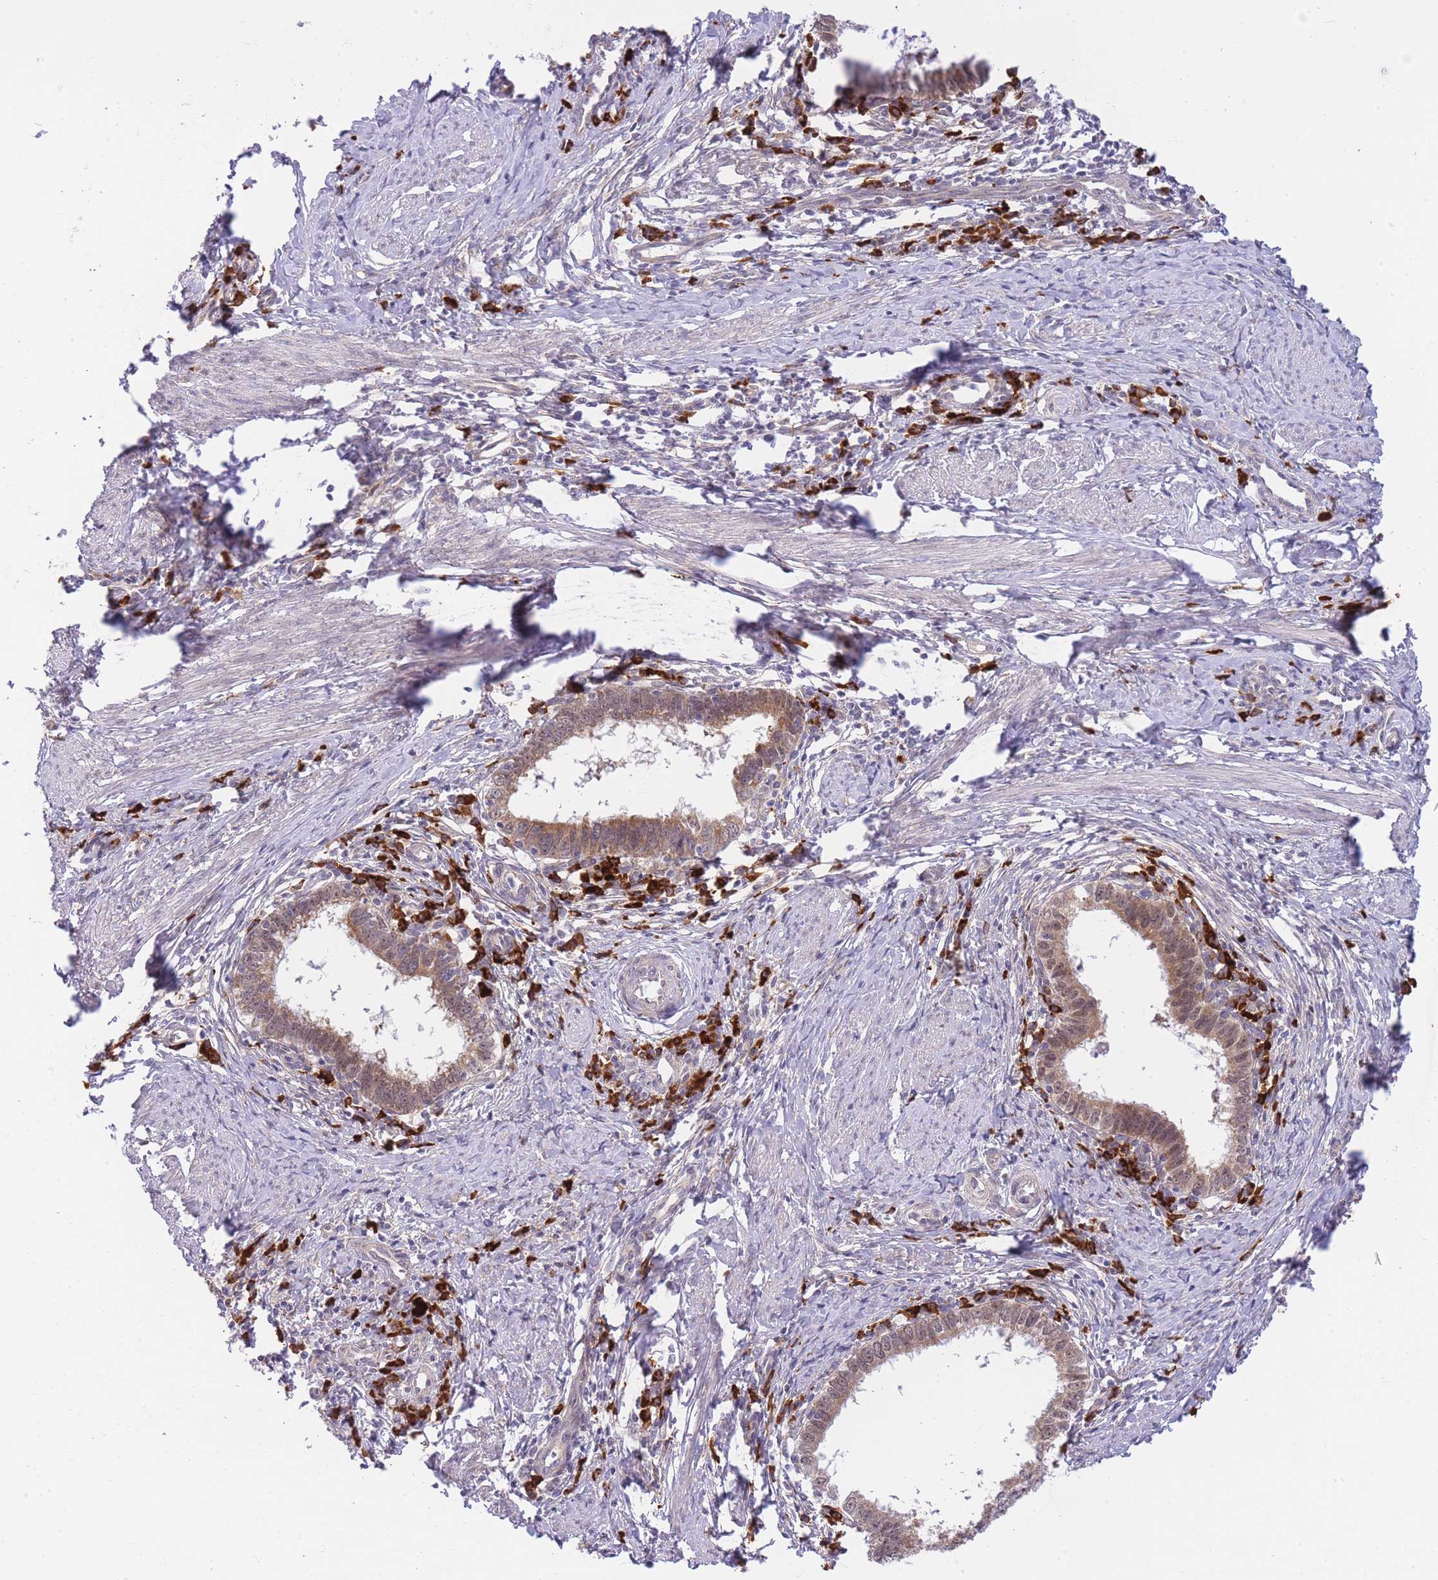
{"staining": {"intensity": "moderate", "quantity": ">75%", "location": "cytoplasmic/membranous"}, "tissue": "cervical cancer", "cell_type": "Tumor cells", "image_type": "cancer", "snomed": [{"axis": "morphology", "description": "Adenocarcinoma, NOS"}, {"axis": "topography", "description": "Cervix"}], "caption": "Tumor cells show medium levels of moderate cytoplasmic/membranous staining in approximately >75% of cells in cervical cancer.", "gene": "EXOSC8", "patient": {"sex": "female", "age": 36}}